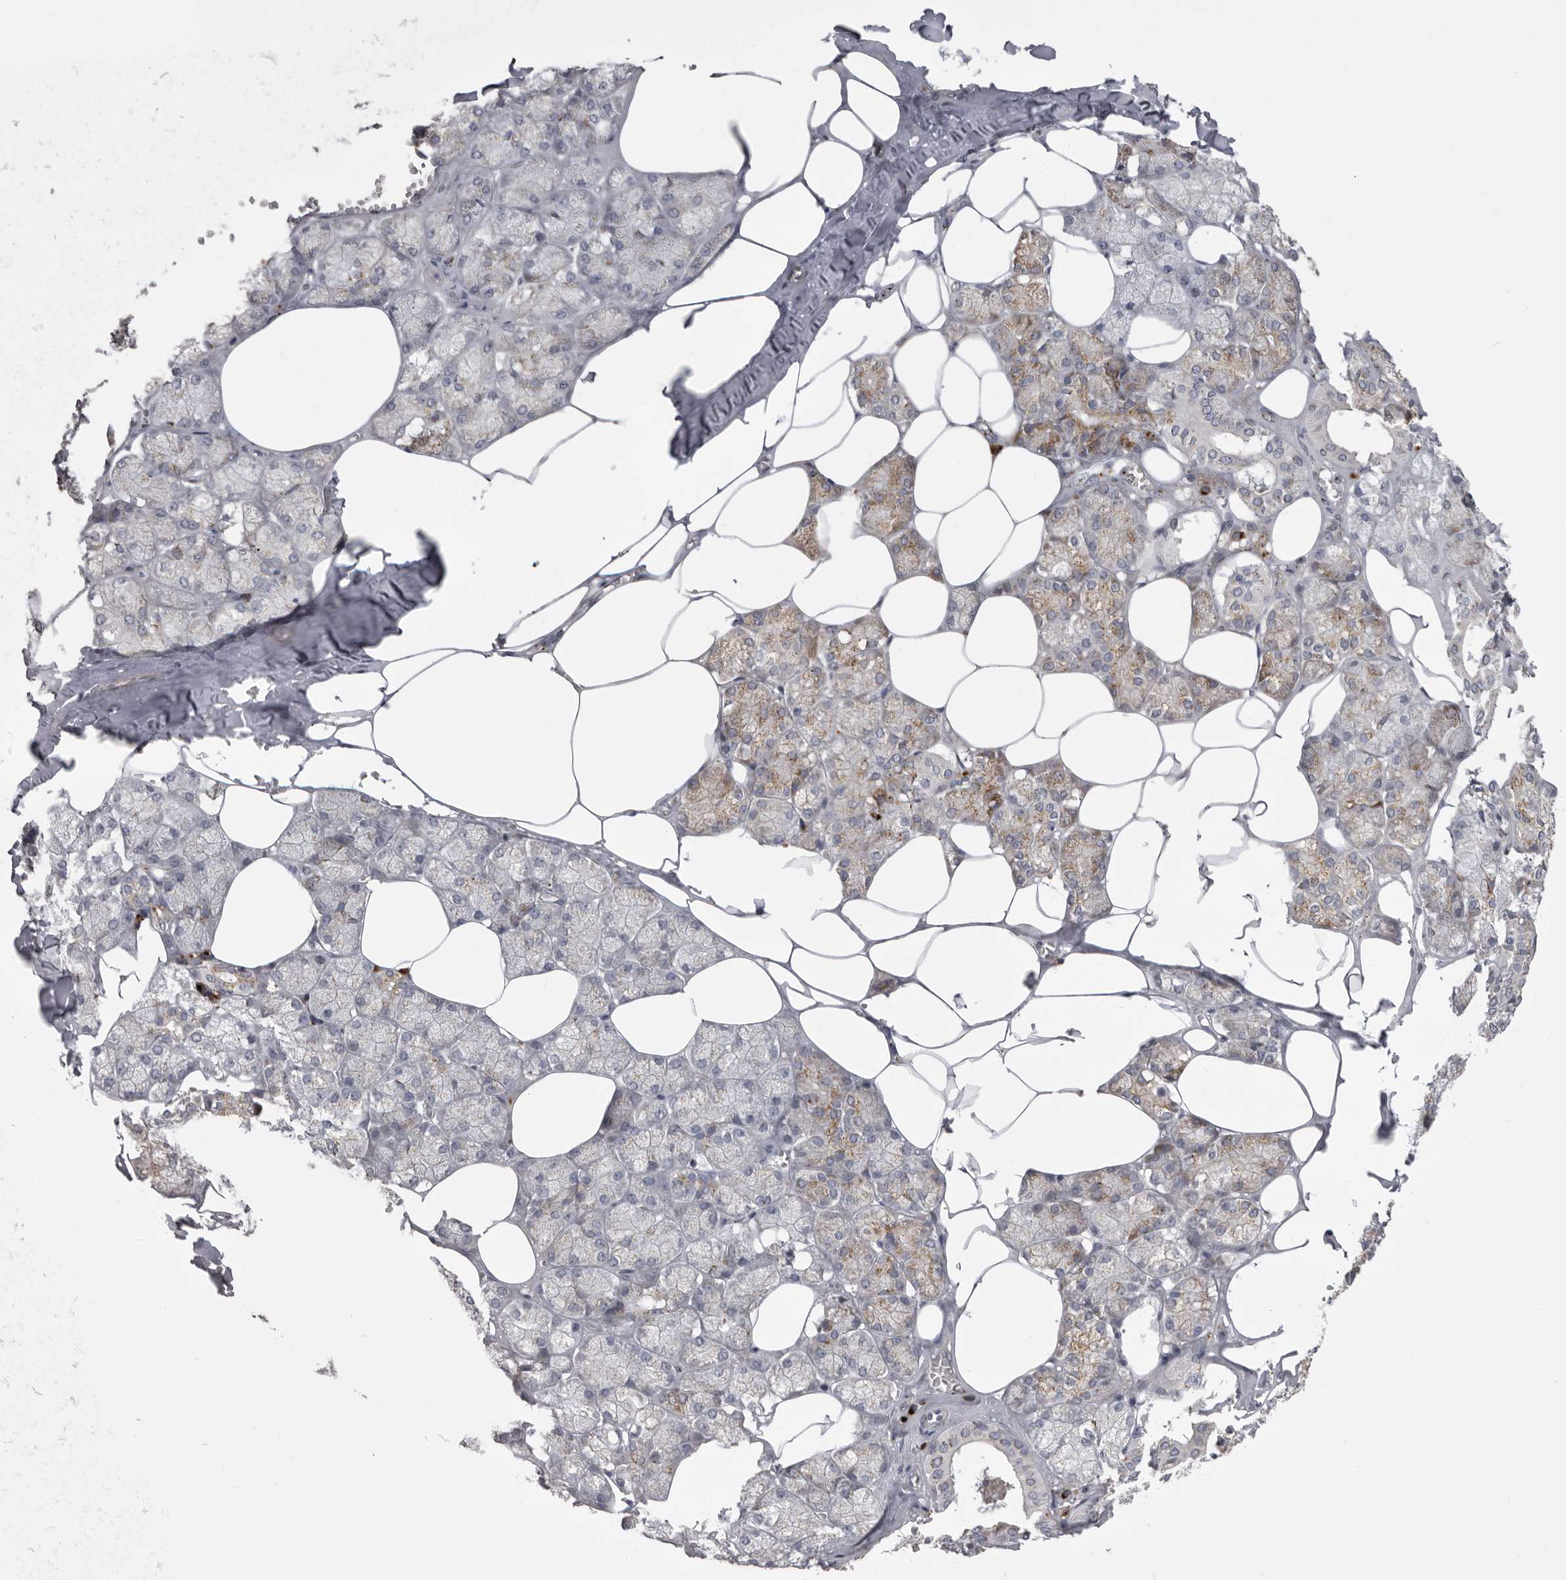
{"staining": {"intensity": "moderate", "quantity": "25%-75%", "location": "cytoplasmic/membranous"}, "tissue": "salivary gland", "cell_type": "Glandular cells", "image_type": "normal", "snomed": [{"axis": "morphology", "description": "Normal tissue, NOS"}, {"axis": "topography", "description": "Salivary gland"}], "caption": "Brown immunohistochemical staining in unremarkable salivary gland shows moderate cytoplasmic/membranous staining in about 25%-75% of glandular cells. (brown staining indicates protein expression, while blue staining denotes nuclei).", "gene": "WDR47", "patient": {"sex": "male", "age": 62}}